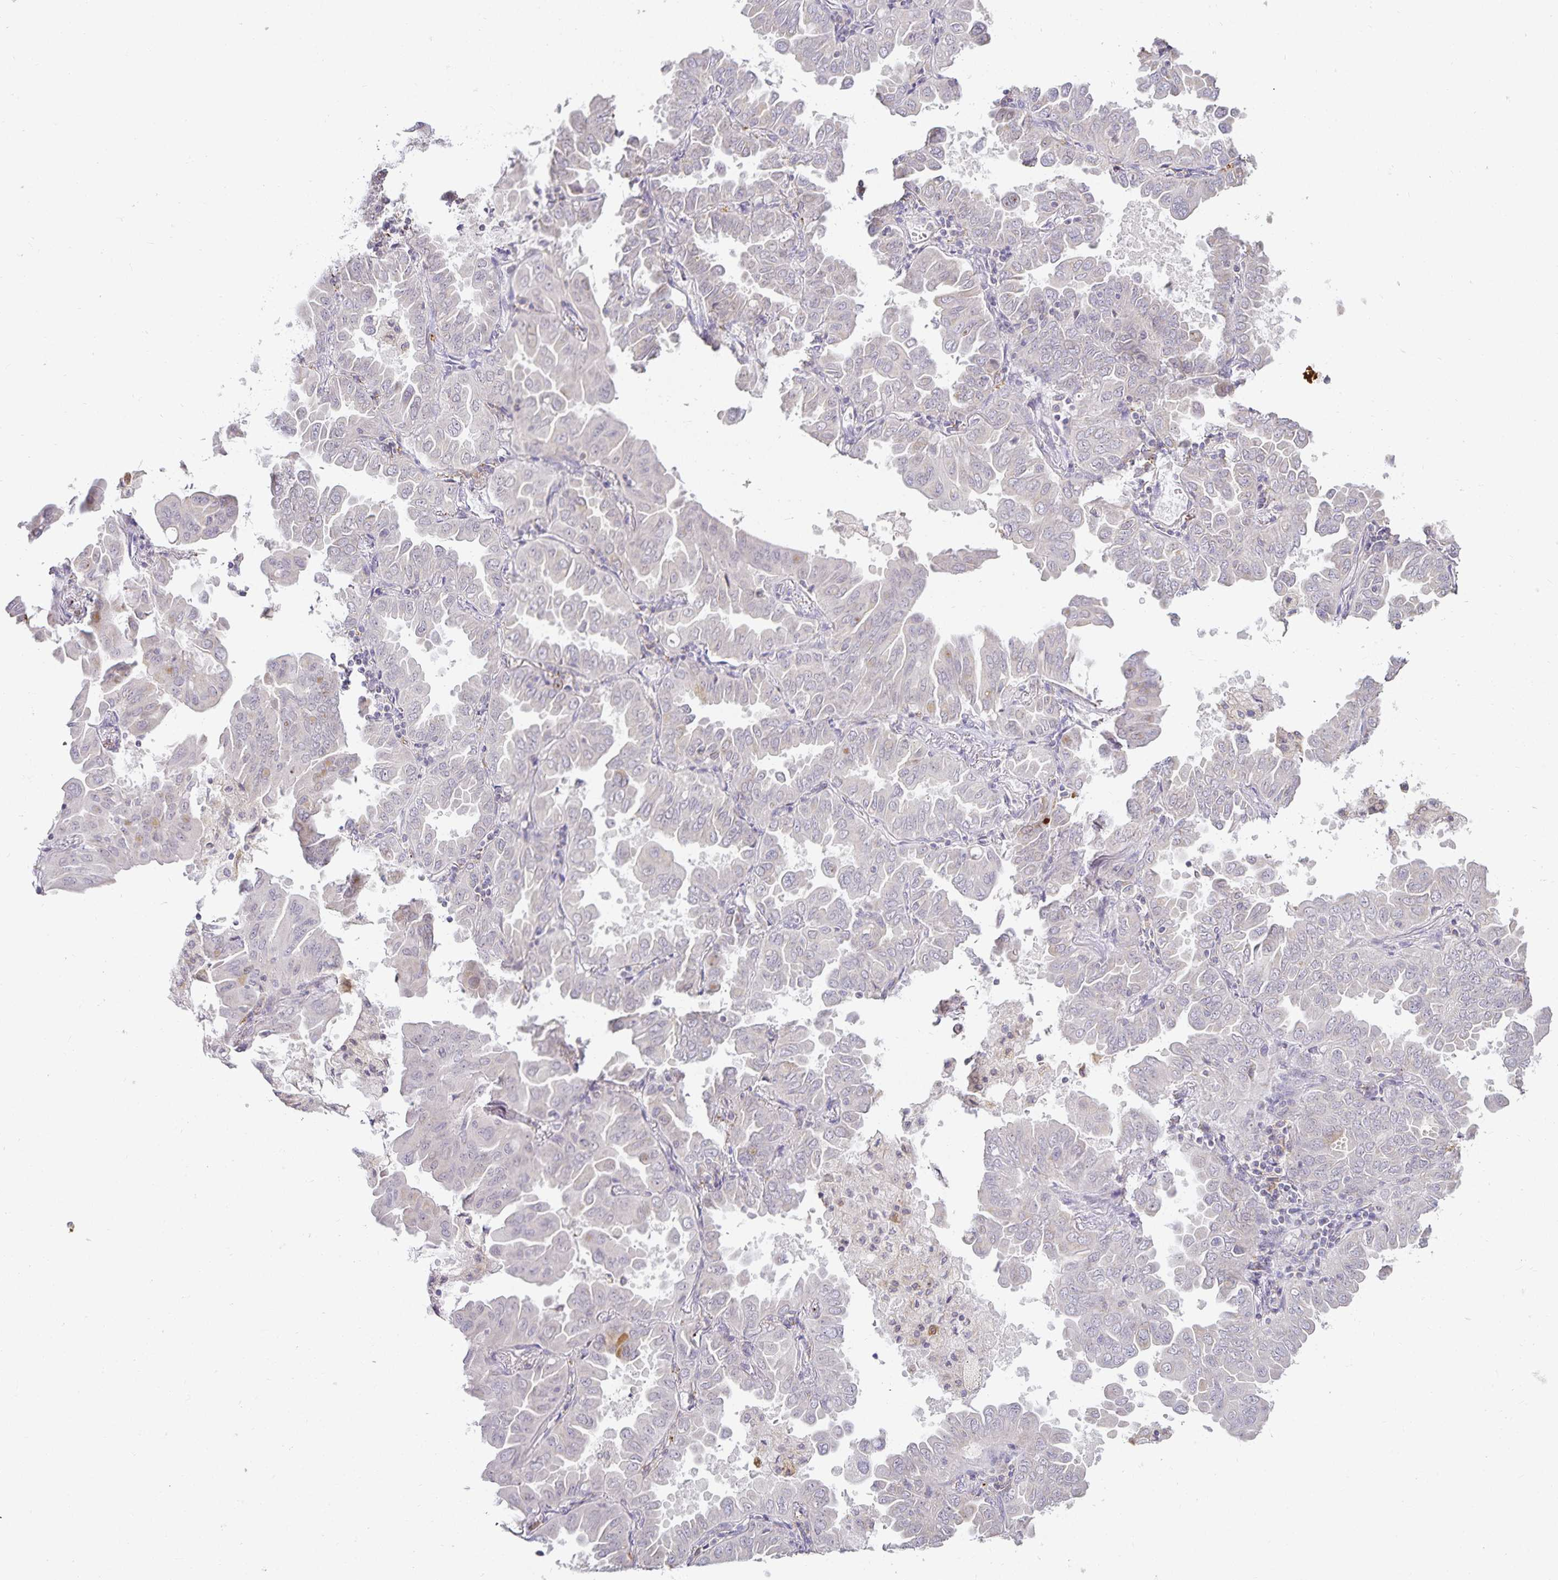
{"staining": {"intensity": "negative", "quantity": "none", "location": "none"}, "tissue": "lung cancer", "cell_type": "Tumor cells", "image_type": "cancer", "snomed": [{"axis": "morphology", "description": "Adenocarcinoma, NOS"}, {"axis": "topography", "description": "Lung"}], "caption": "Lung adenocarcinoma stained for a protein using immunohistochemistry exhibits no staining tumor cells.", "gene": "GP2", "patient": {"sex": "male", "age": 64}}